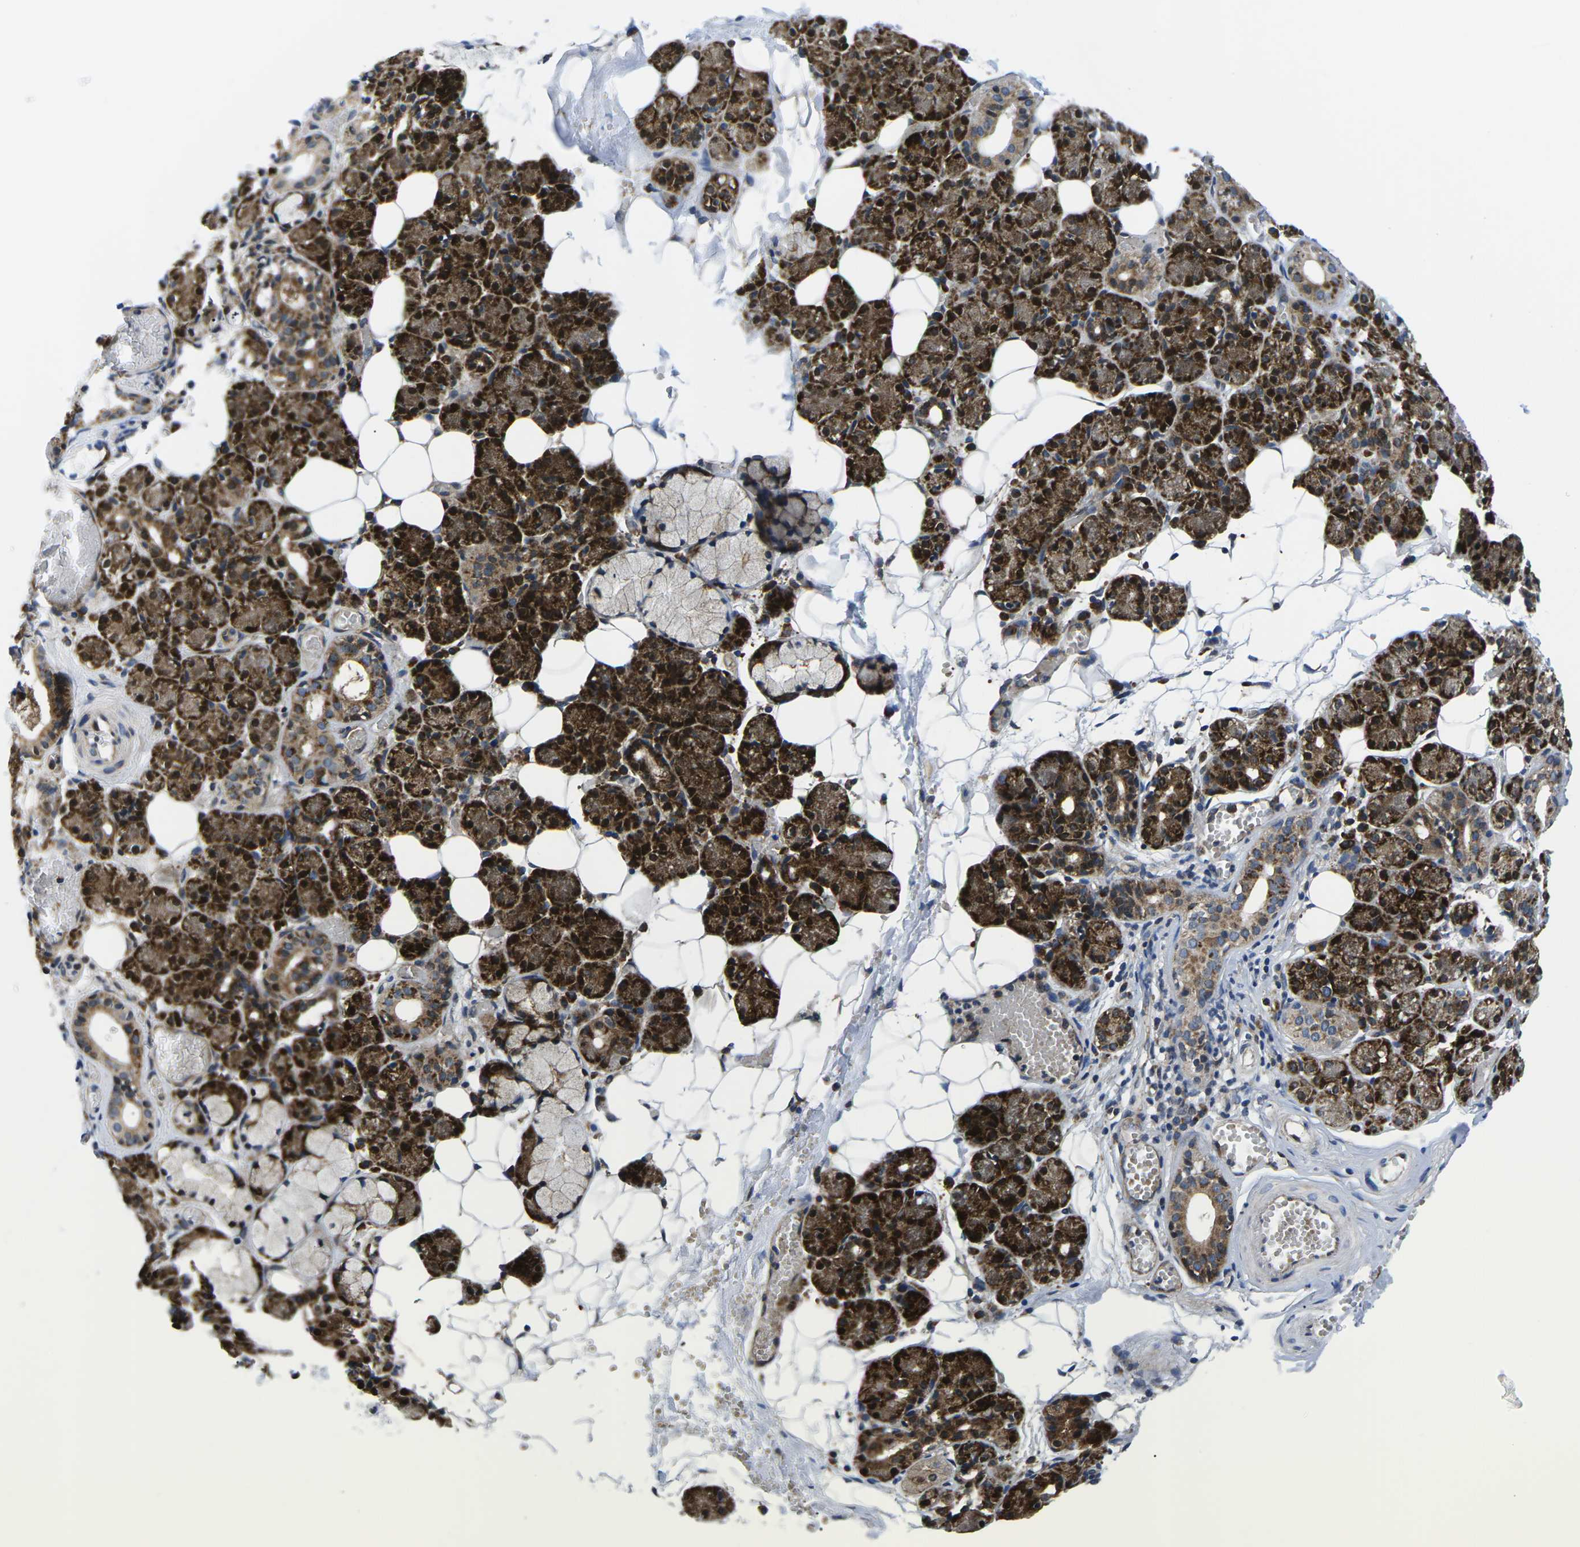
{"staining": {"intensity": "strong", "quantity": ">75%", "location": "cytoplasmic/membranous,nuclear"}, "tissue": "salivary gland", "cell_type": "Glandular cells", "image_type": "normal", "snomed": [{"axis": "morphology", "description": "Normal tissue, NOS"}, {"axis": "topography", "description": "Salivary gland"}], "caption": "Strong cytoplasmic/membranous,nuclear positivity for a protein is appreciated in about >75% of glandular cells of normal salivary gland using immunohistochemistry (IHC).", "gene": "EIF4E", "patient": {"sex": "male", "age": 63}}